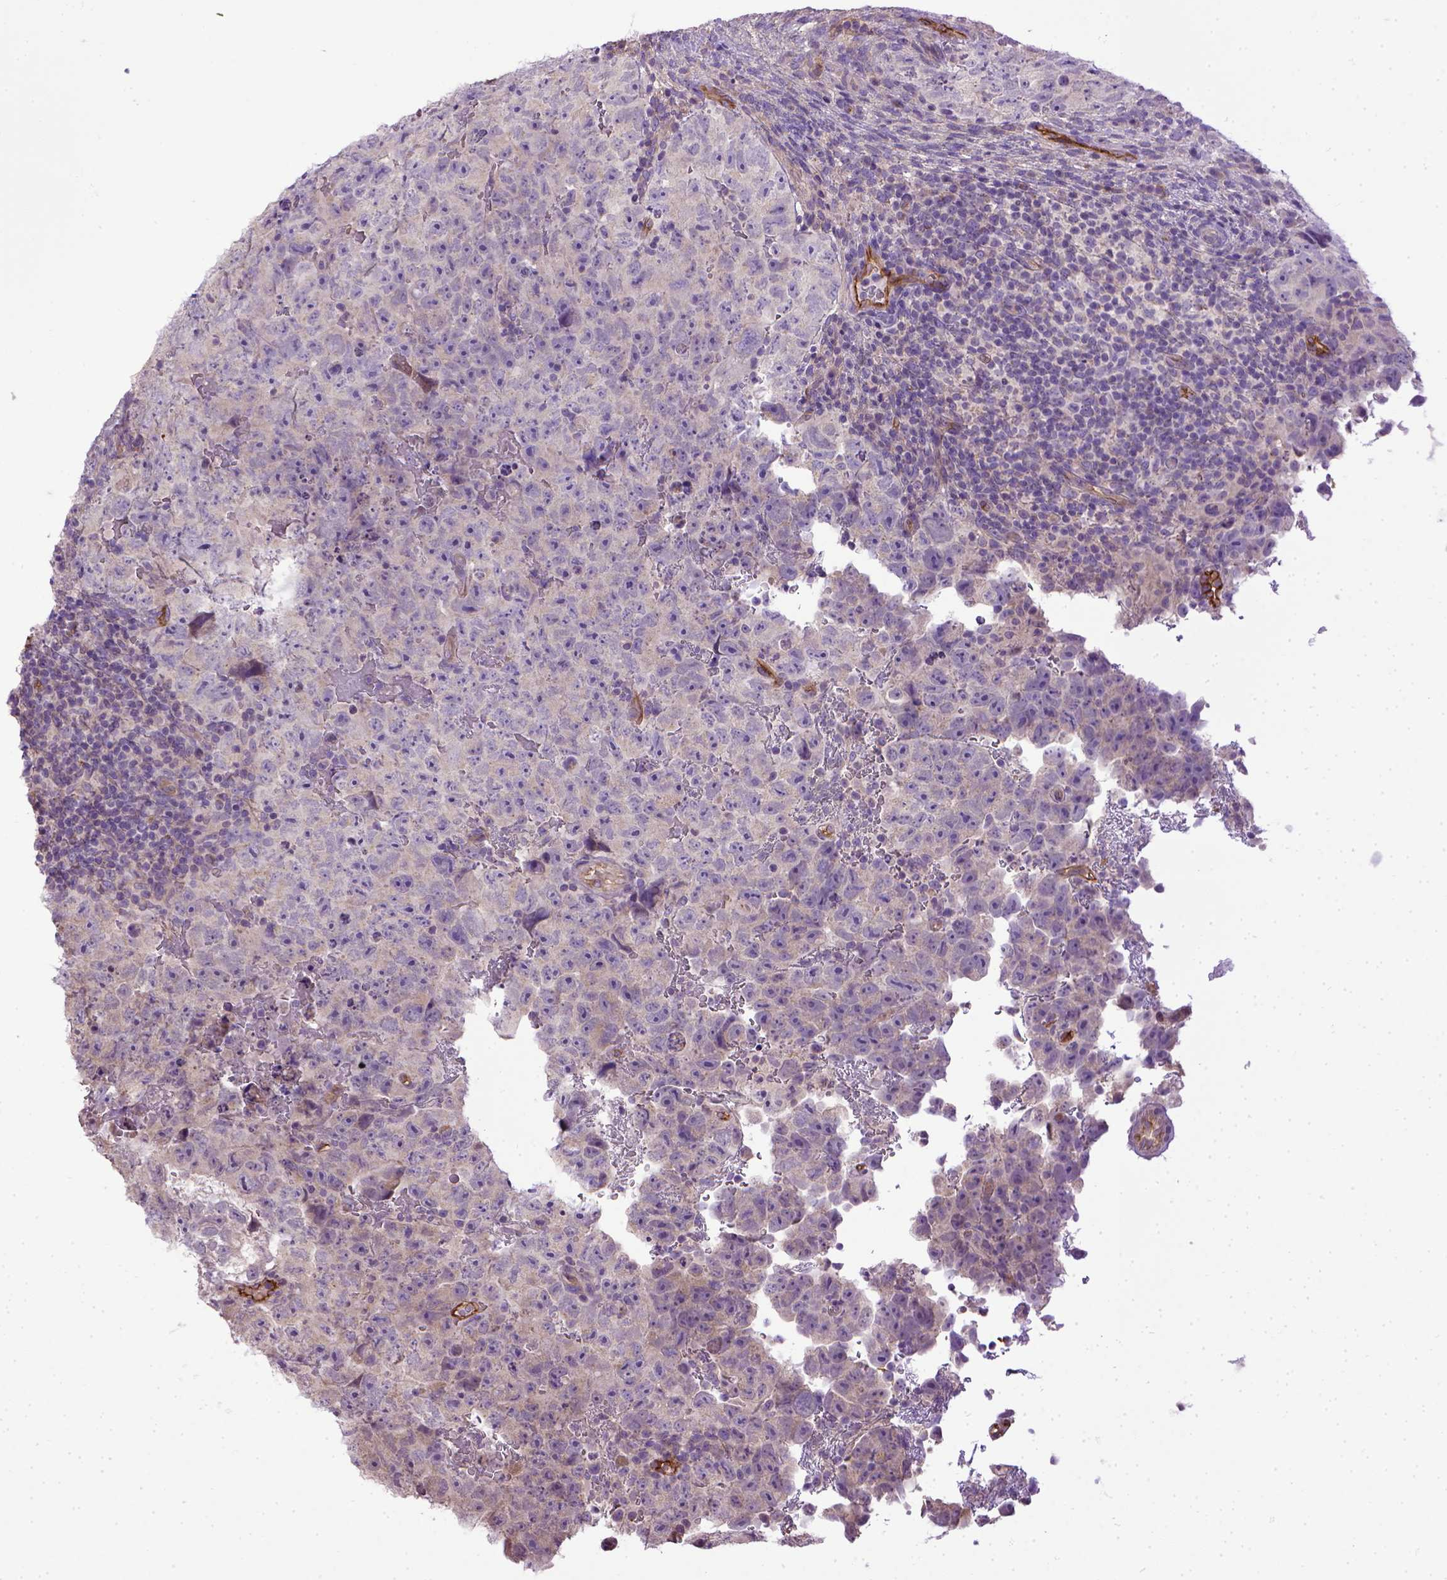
{"staining": {"intensity": "negative", "quantity": "none", "location": "none"}, "tissue": "testis cancer", "cell_type": "Tumor cells", "image_type": "cancer", "snomed": [{"axis": "morphology", "description": "Carcinoma, Embryonal, NOS"}, {"axis": "topography", "description": "Testis"}], "caption": "Photomicrograph shows no protein expression in tumor cells of embryonal carcinoma (testis) tissue.", "gene": "ENG", "patient": {"sex": "male", "age": 24}}